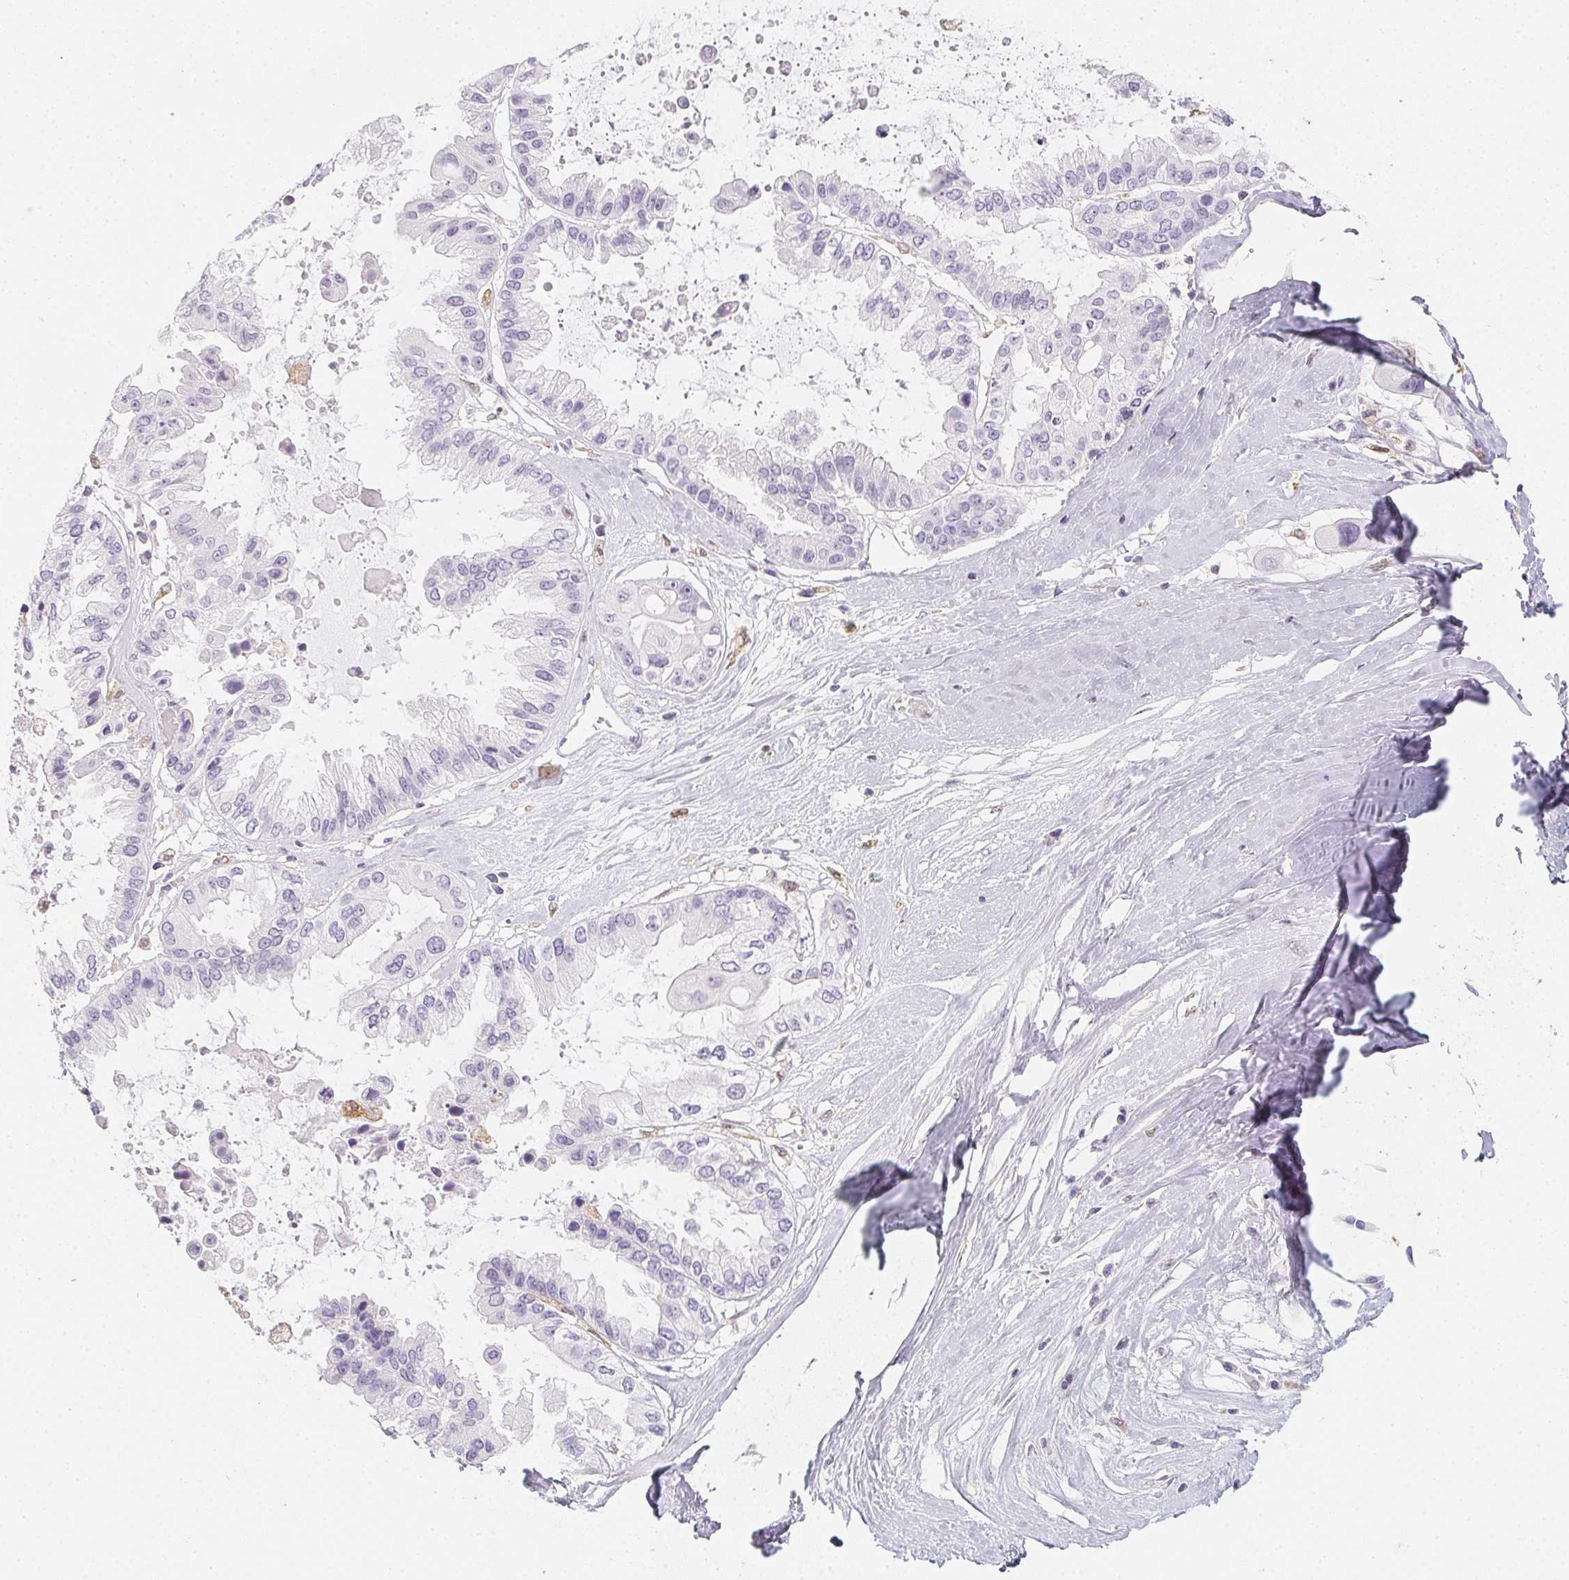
{"staining": {"intensity": "negative", "quantity": "none", "location": "none"}, "tissue": "ovarian cancer", "cell_type": "Tumor cells", "image_type": "cancer", "snomed": [{"axis": "morphology", "description": "Cystadenocarcinoma, serous, NOS"}, {"axis": "topography", "description": "Ovary"}], "caption": "IHC of serous cystadenocarcinoma (ovarian) shows no staining in tumor cells.", "gene": "SOAT1", "patient": {"sex": "female", "age": 56}}